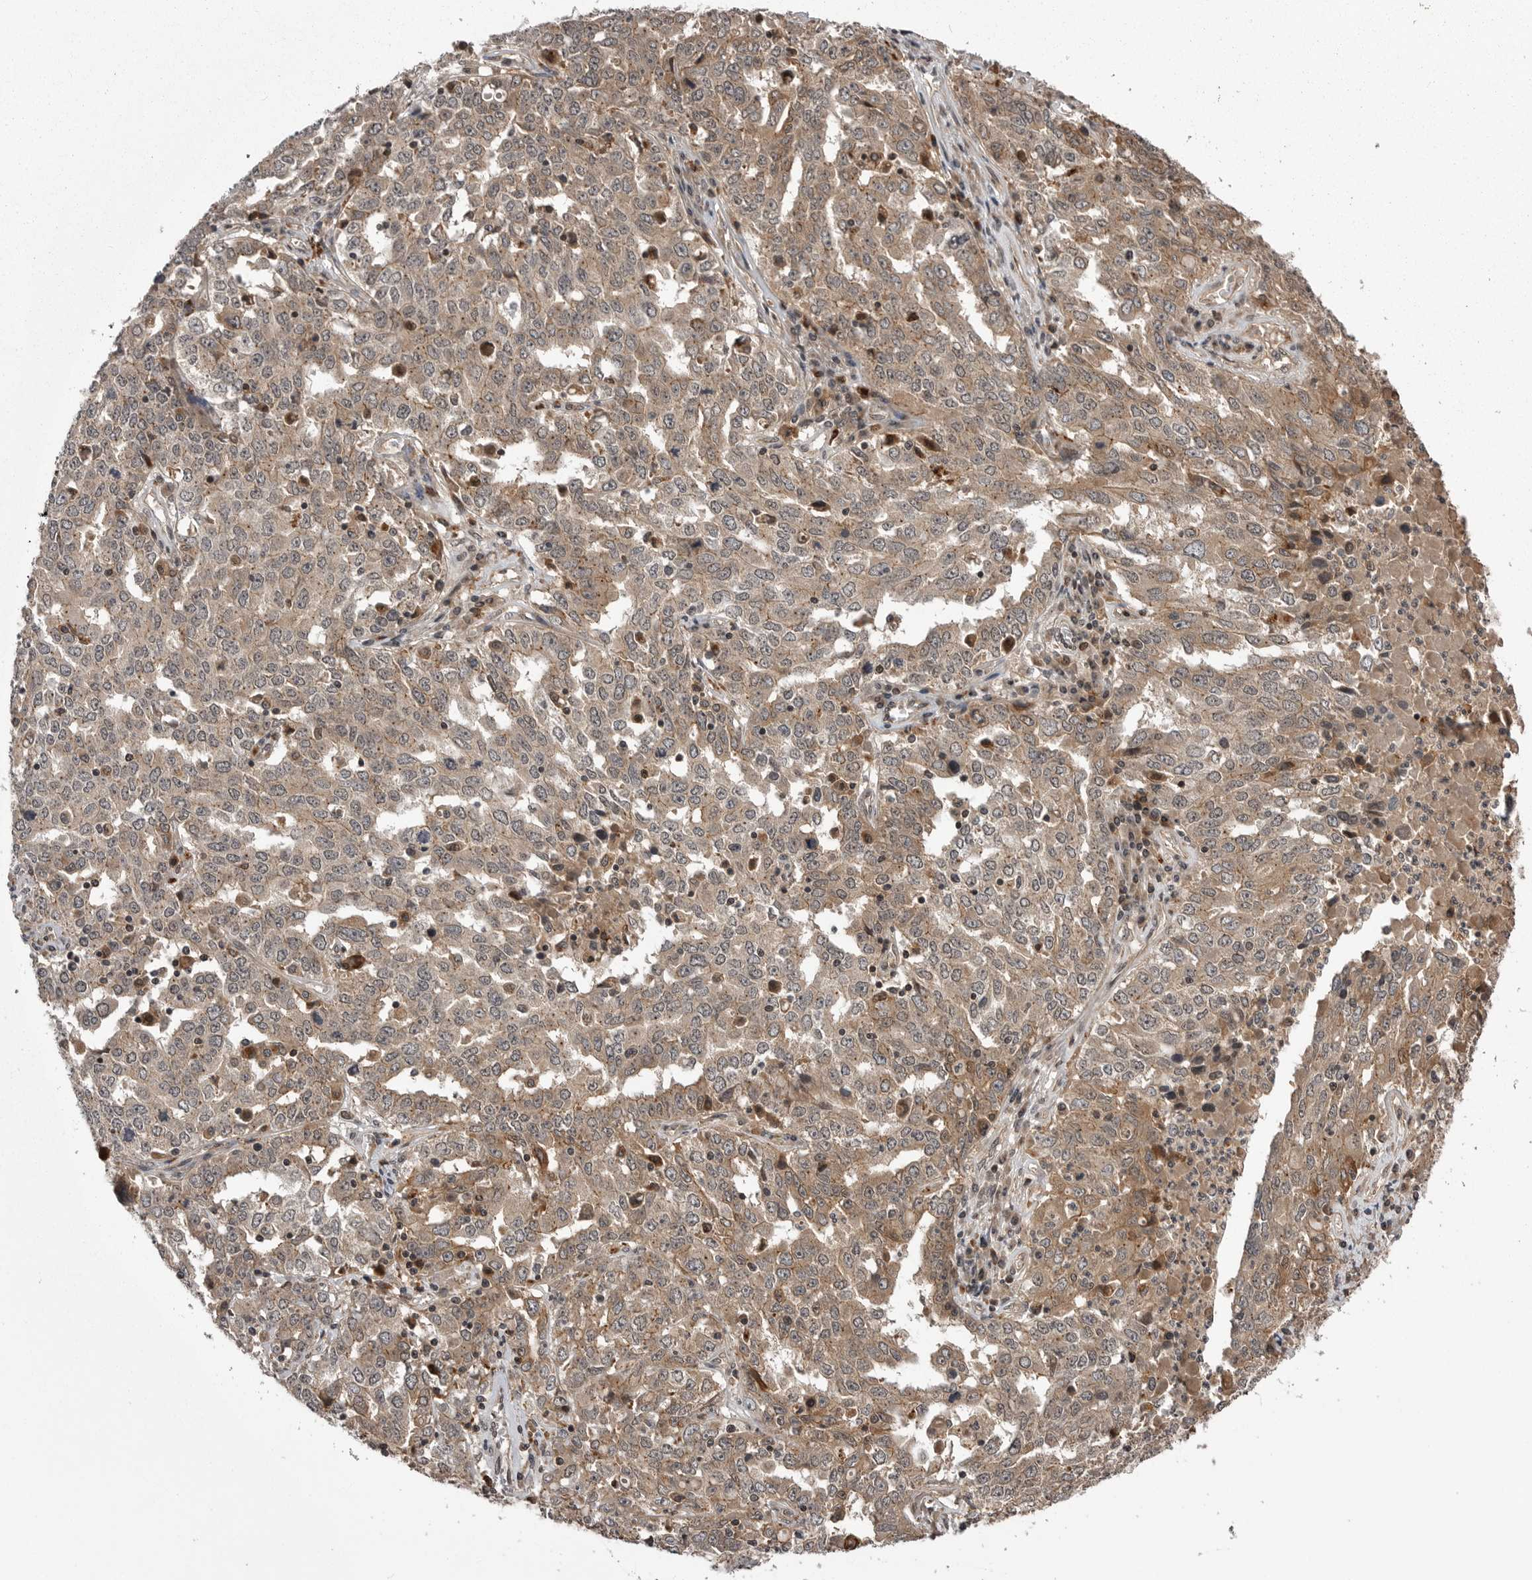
{"staining": {"intensity": "weak", "quantity": ">75%", "location": "cytoplasmic/membranous"}, "tissue": "ovarian cancer", "cell_type": "Tumor cells", "image_type": "cancer", "snomed": [{"axis": "morphology", "description": "Carcinoma, endometroid"}, {"axis": "topography", "description": "Ovary"}], "caption": "Immunohistochemistry (IHC) micrograph of human ovarian endometroid carcinoma stained for a protein (brown), which shows low levels of weak cytoplasmic/membranous expression in approximately >75% of tumor cells.", "gene": "AOAH", "patient": {"sex": "female", "age": 62}}